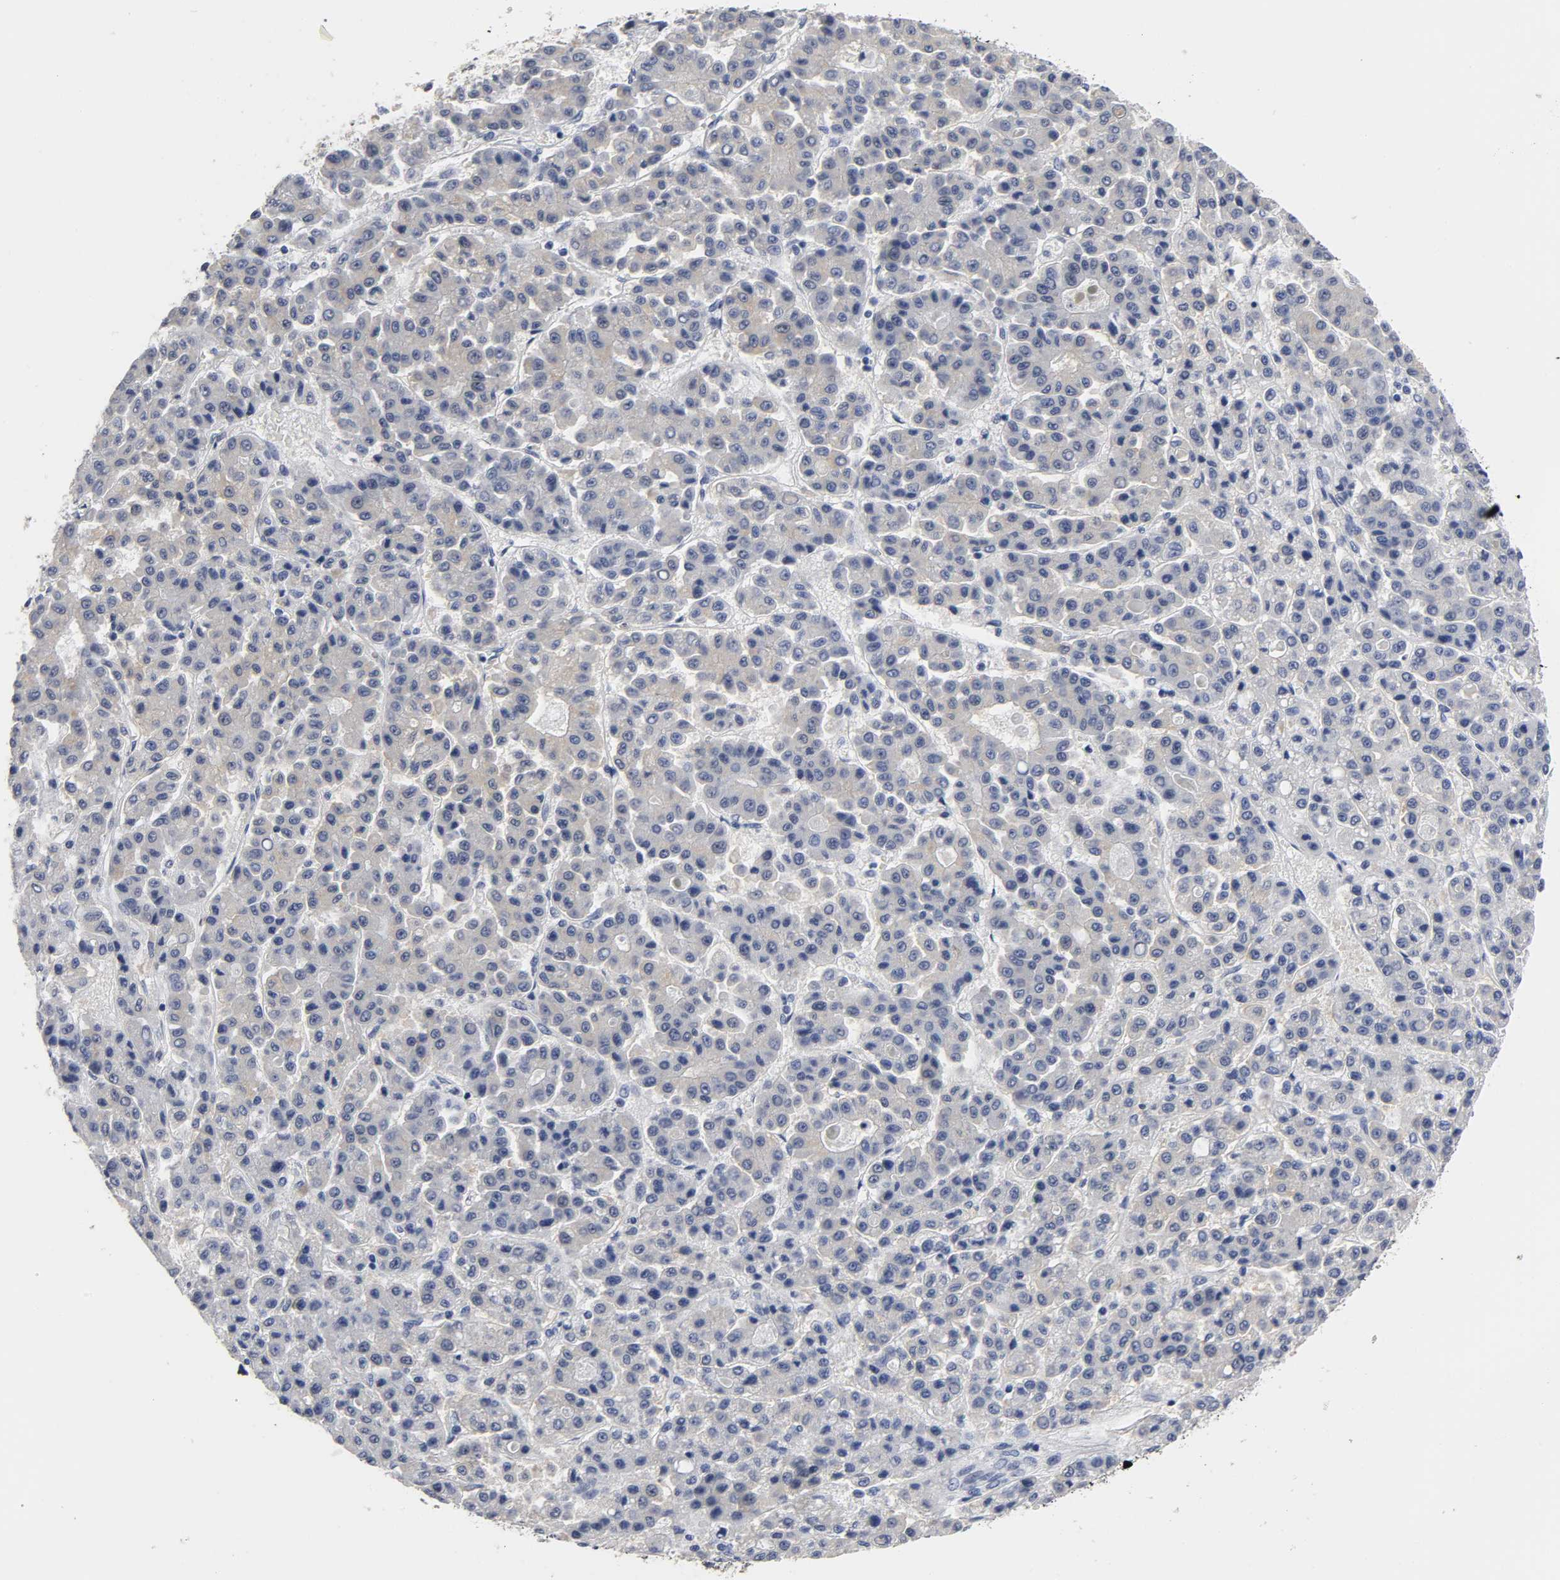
{"staining": {"intensity": "negative", "quantity": "none", "location": "none"}, "tissue": "liver cancer", "cell_type": "Tumor cells", "image_type": "cancer", "snomed": [{"axis": "morphology", "description": "Carcinoma, Hepatocellular, NOS"}, {"axis": "topography", "description": "Liver"}], "caption": "Tumor cells show no significant staining in liver cancer (hepatocellular carcinoma).", "gene": "GRHL2", "patient": {"sex": "male", "age": 70}}